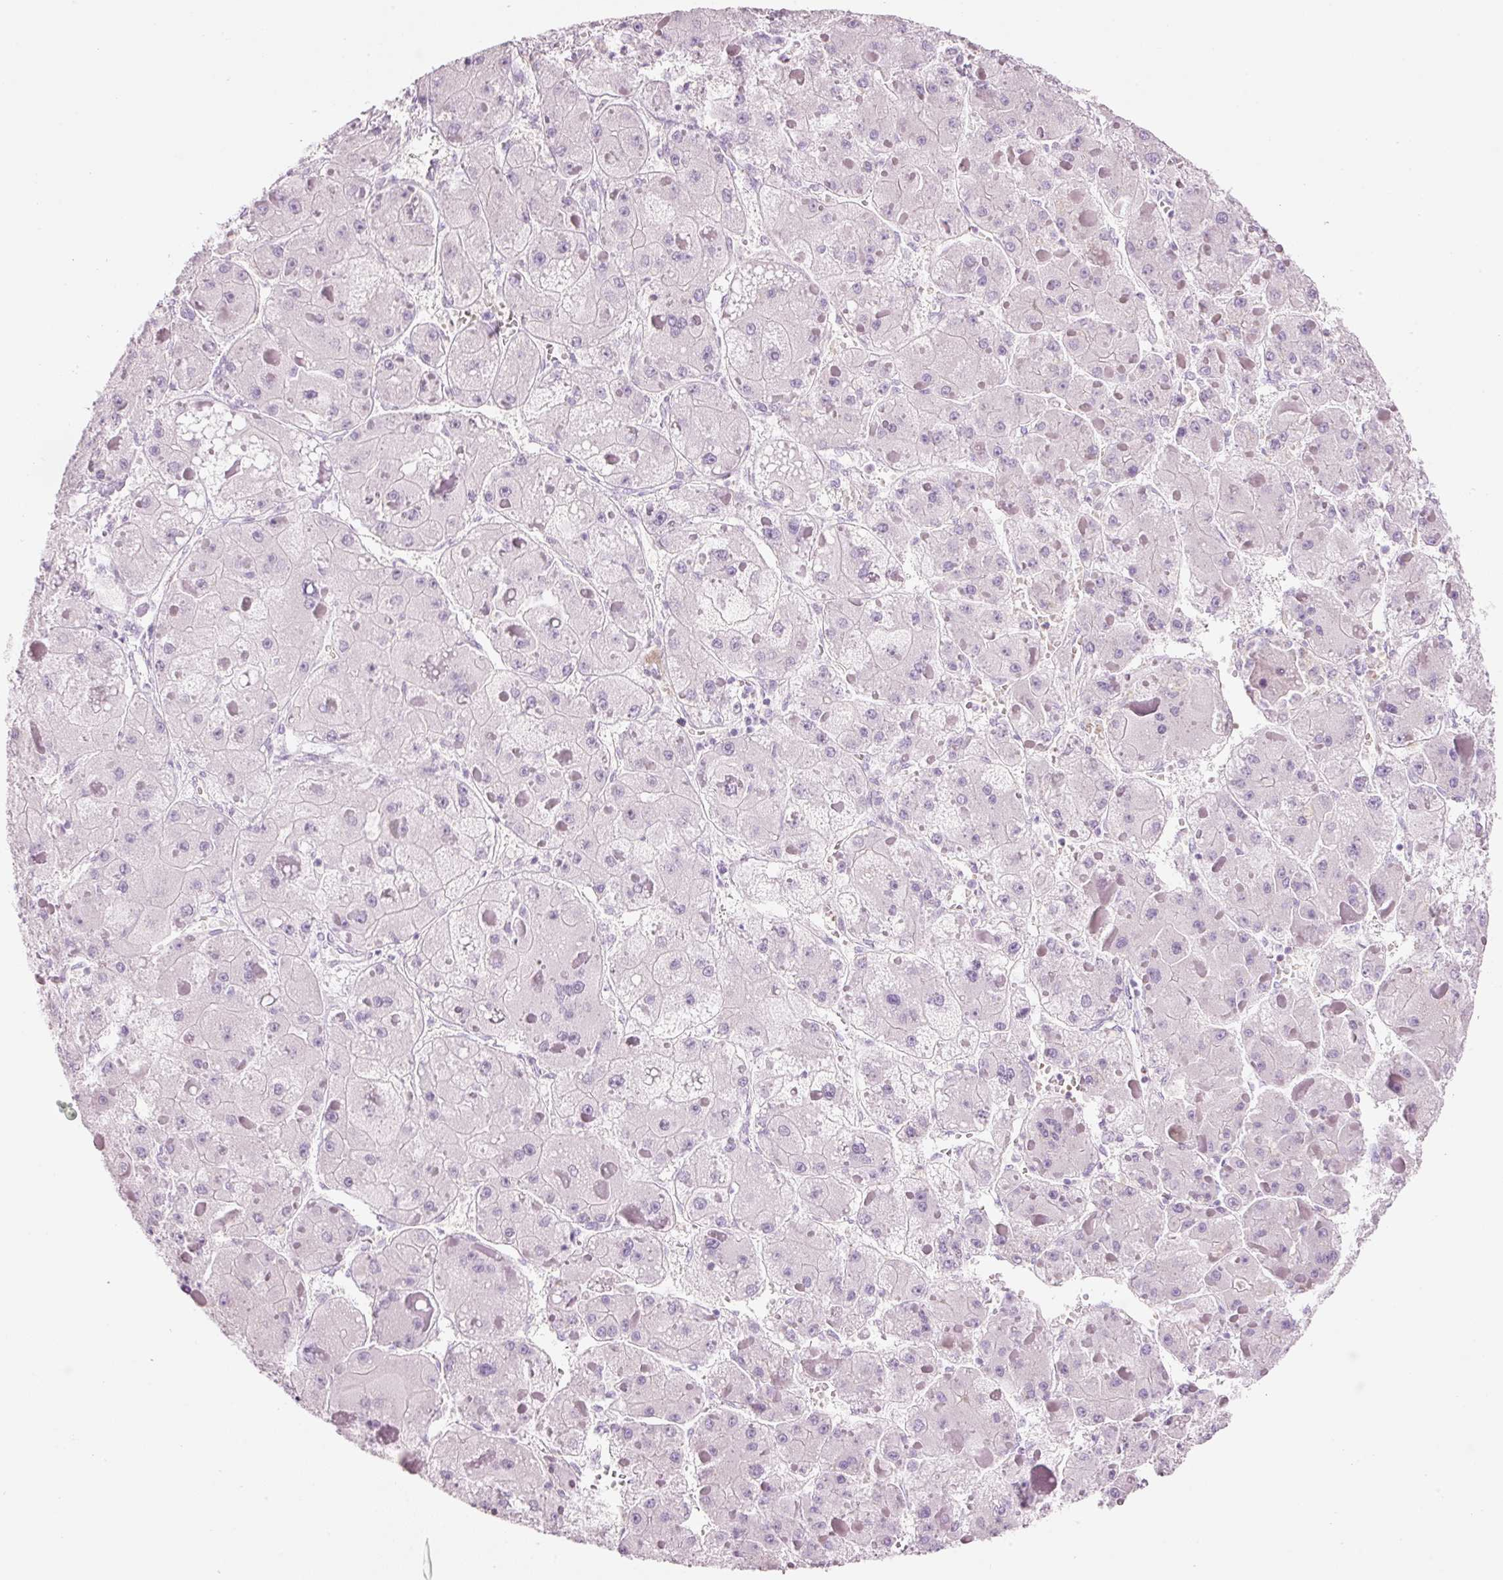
{"staining": {"intensity": "negative", "quantity": "none", "location": "none"}, "tissue": "liver cancer", "cell_type": "Tumor cells", "image_type": "cancer", "snomed": [{"axis": "morphology", "description": "Carcinoma, Hepatocellular, NOS"}, {"axis": "topography", "description": "Liver"}], "caption": "Tumor cells show no significant protein positivity in hepatocellular carcinoma (liver).", "gene": "CMA1", "patient": {"sex": "female", "age": 73}}